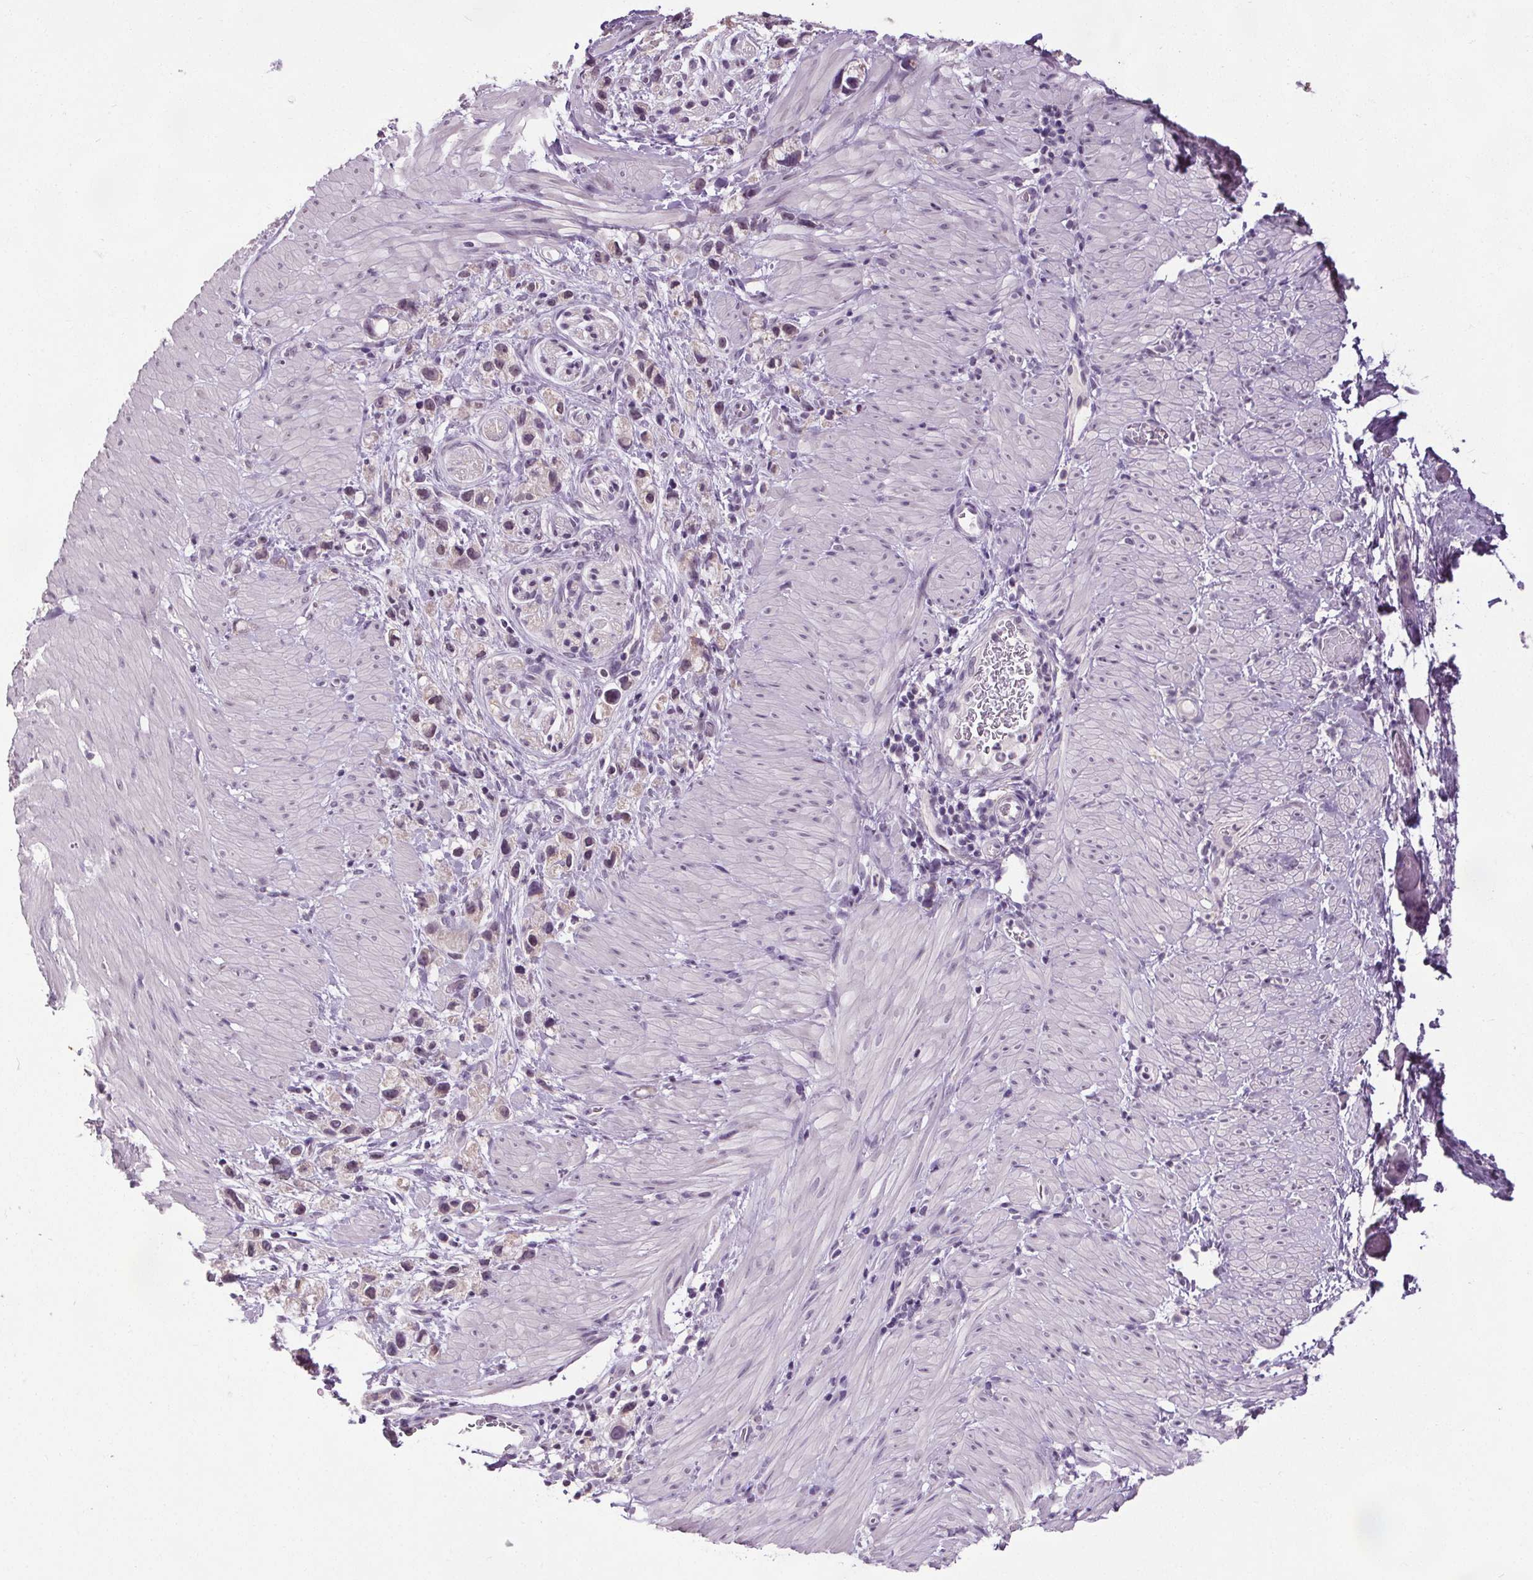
{"staining": {"intensity": "weak", "quantity": "<25%", "location": "nuclear"}, "tissue": "stomach cancer", "cell_type": "Tumor cells", "image_type": "cancer", "snomed": [{"axis": "morphology", "description": "Adenocarcinoma, NOS"}, {"axis": "topography", "description": "Stomach"}], "caption": "This is an immunohistochemistry (IHC) image of human stomach cancer. There is no staining in tumor cells.", "gene": "SLC2A9", "patient": {"sex": "female", "age": 59}}